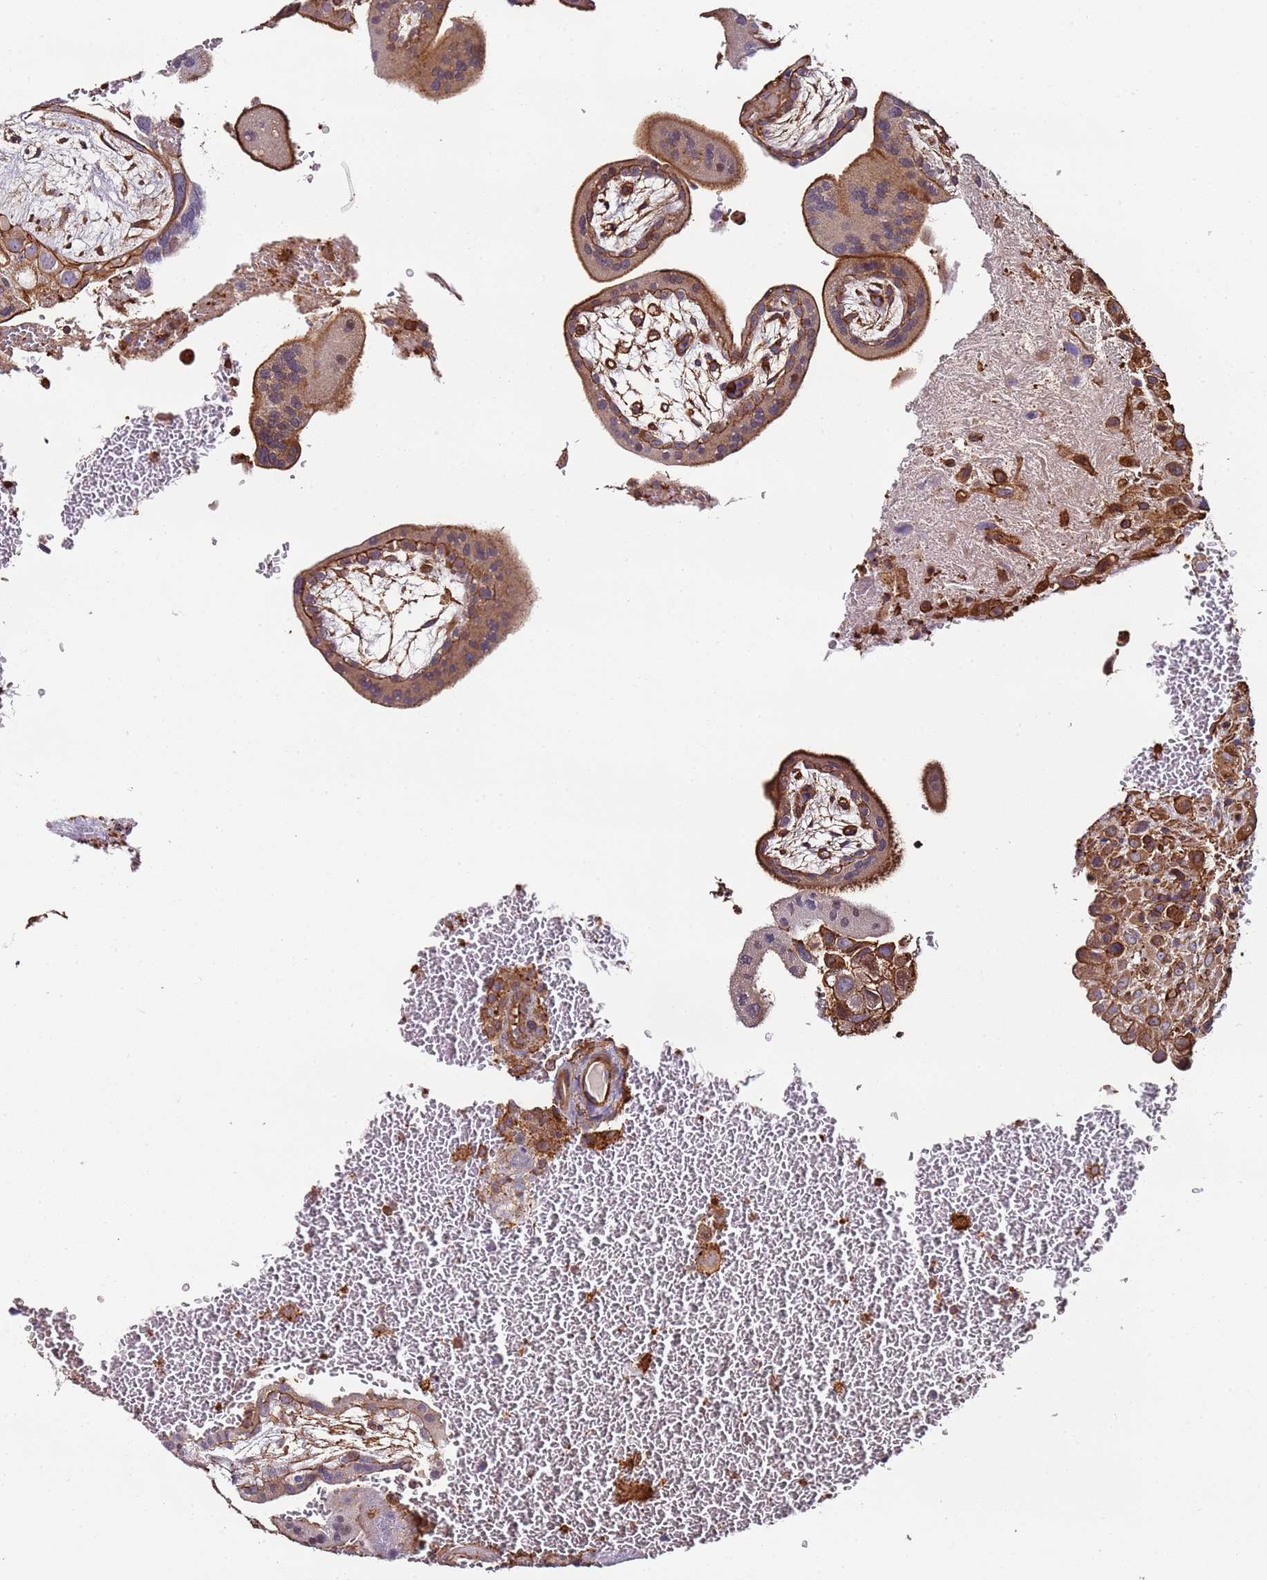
{"staining": {"intensity": "moderate", "quantity": ">75%", "location": "cytoplasmic/membranous"}, "tissue": "placenta", "cell_type": "Trophoblastic cells", "image_type": "normal", "snomed": [{"axis": "morphology", "description": "Normal tissue, NOS"}, {"axis": "topography", "description": "Placenta"}], "caption": "Immunohistochemistry (IHC) histopathology image of benign placenta stained for a protein (brown), which demonstrates medium levels of moderate cytoplasmic/membranous expression in about >75% of trophoblastic cells.", "gene": "CYP2U1", "patient": {"sex": "female", "age": 35}}